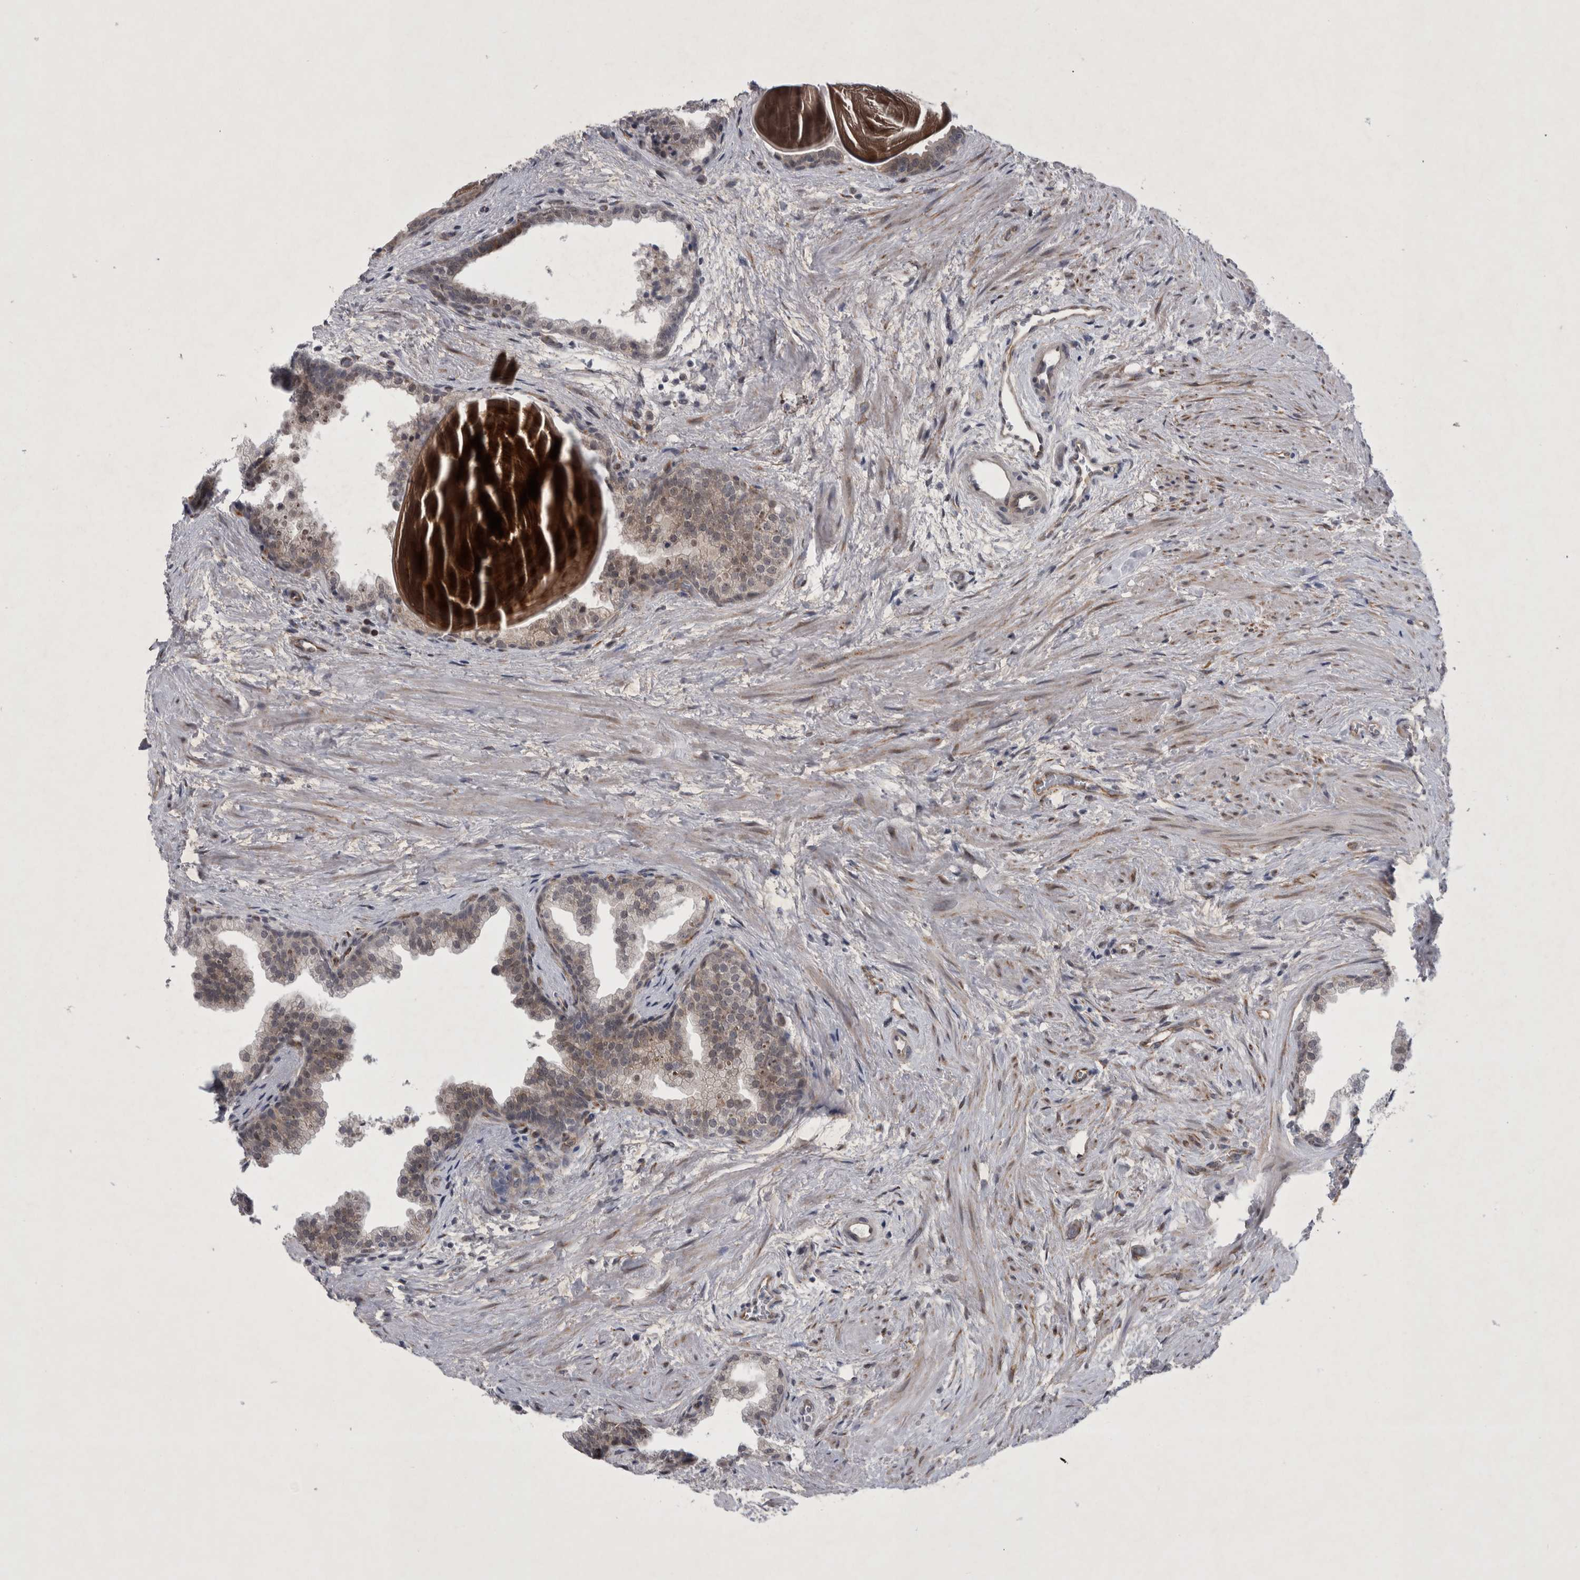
{"staining": {"intensity": "weak", "quantity": "25%-75%", "location": "cytoplasmic/membranous"}, "tissue": "prostate", "cell_type": "Glandular cells", "image_type": "normal", "snomed": [{"axis": "morphology", "description": "Normal tissue, NOS"}, {"axis": "topography", "description": "Prostate"}], "caption": "Weak cytoplasmic/membranous expression is identified in about 25%-75% of glandular cells in benign prostate.", "gene": "PARP11", "patient": {"sex": "male", "age": 48}}